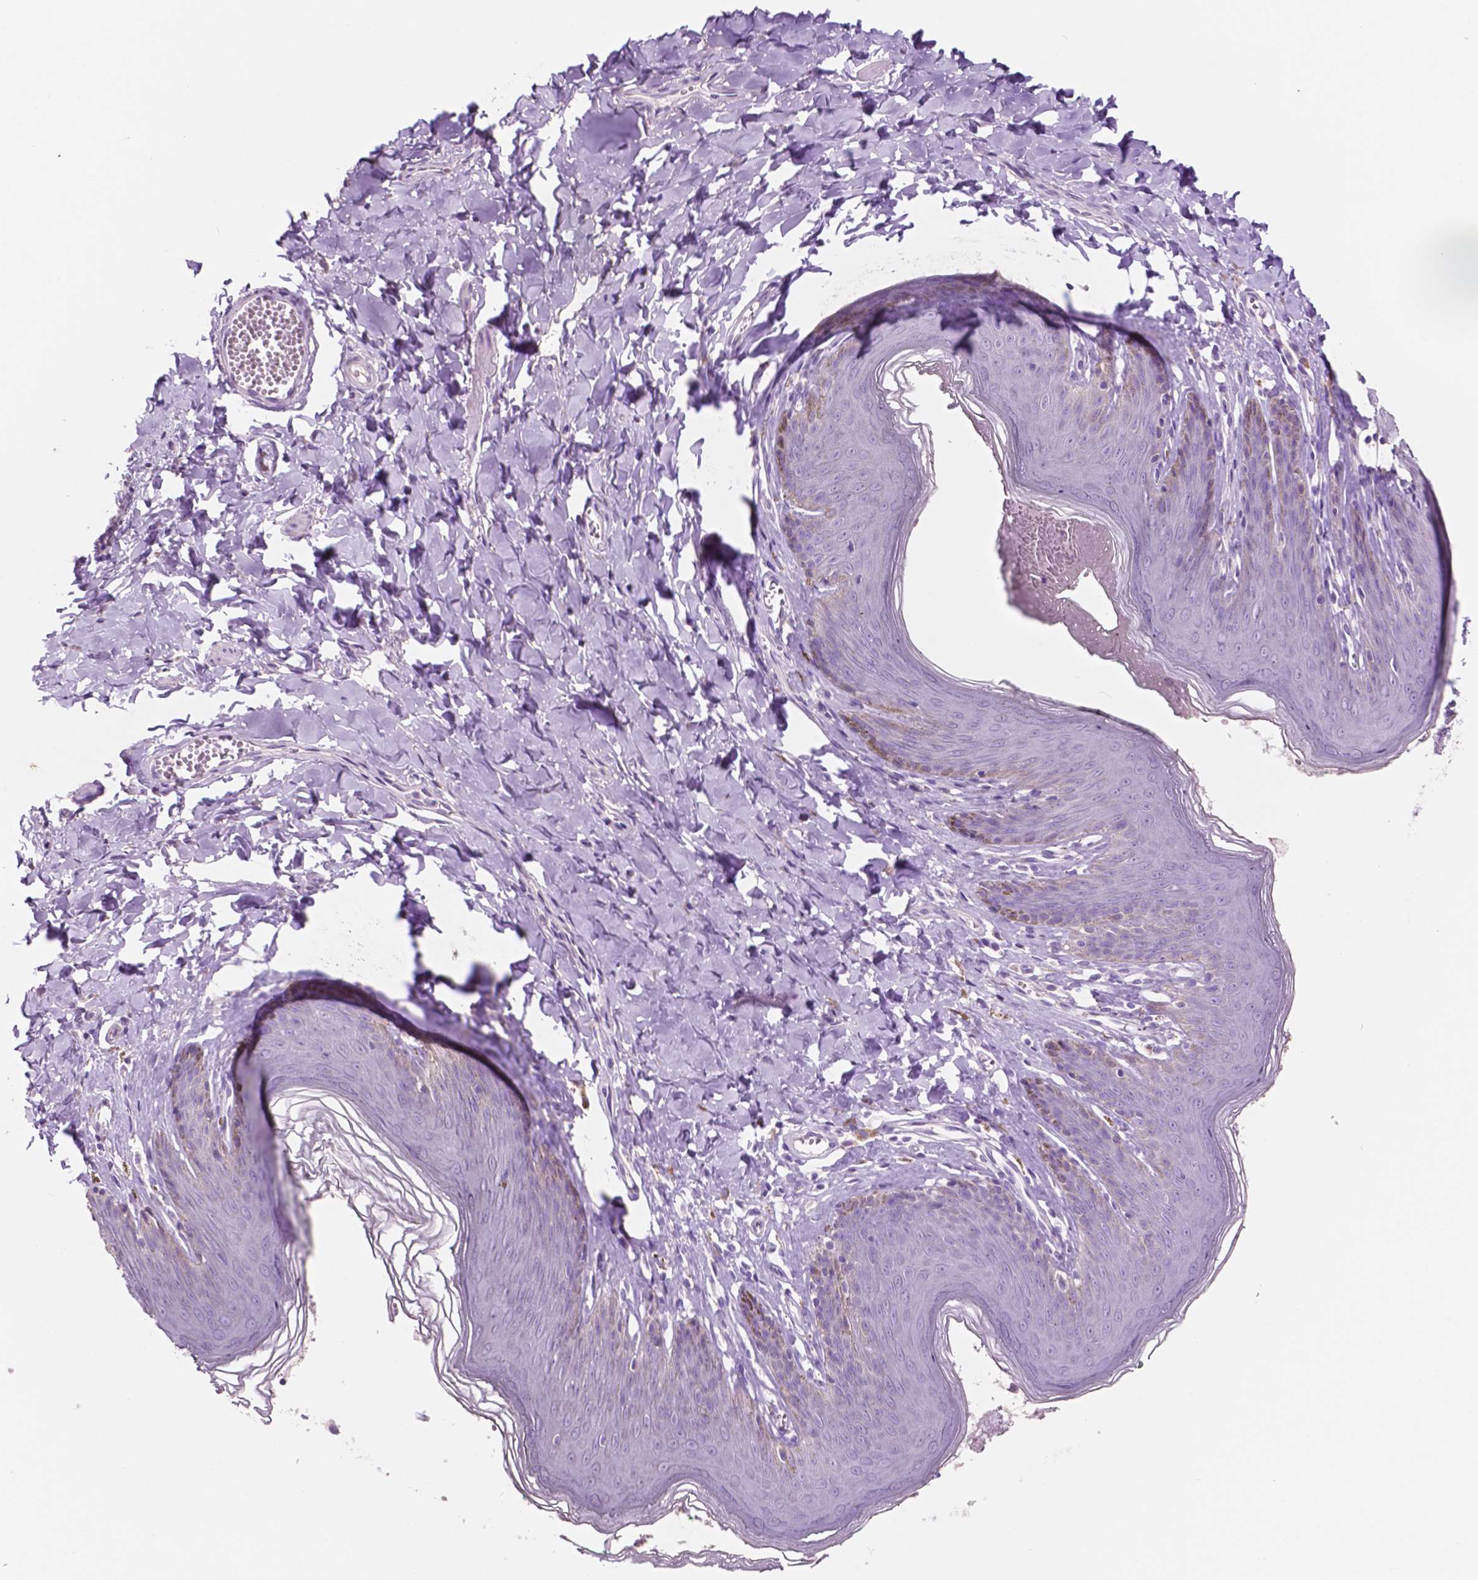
{"staining": {"intensity": "negative", "quantity": "none", "location": "none"}, "tissue": "skin", "cell_type": "Epidermal cells", "image_type": "normal", "snomed": [{"axis": "morphology", "description": "Normal tissue, NOS"}, {"axis": "topography", "description": "Vulva"}, {"axis": "topography", "description": "Peripheral nerve tissue"}], "caption": "Immunohistochemistry of benign human skin reveals no positivity in epidermal cells. Nuclei are stained in blue.", "gene": "IDO1", "patient": {"sex": "female", "age": 66}}